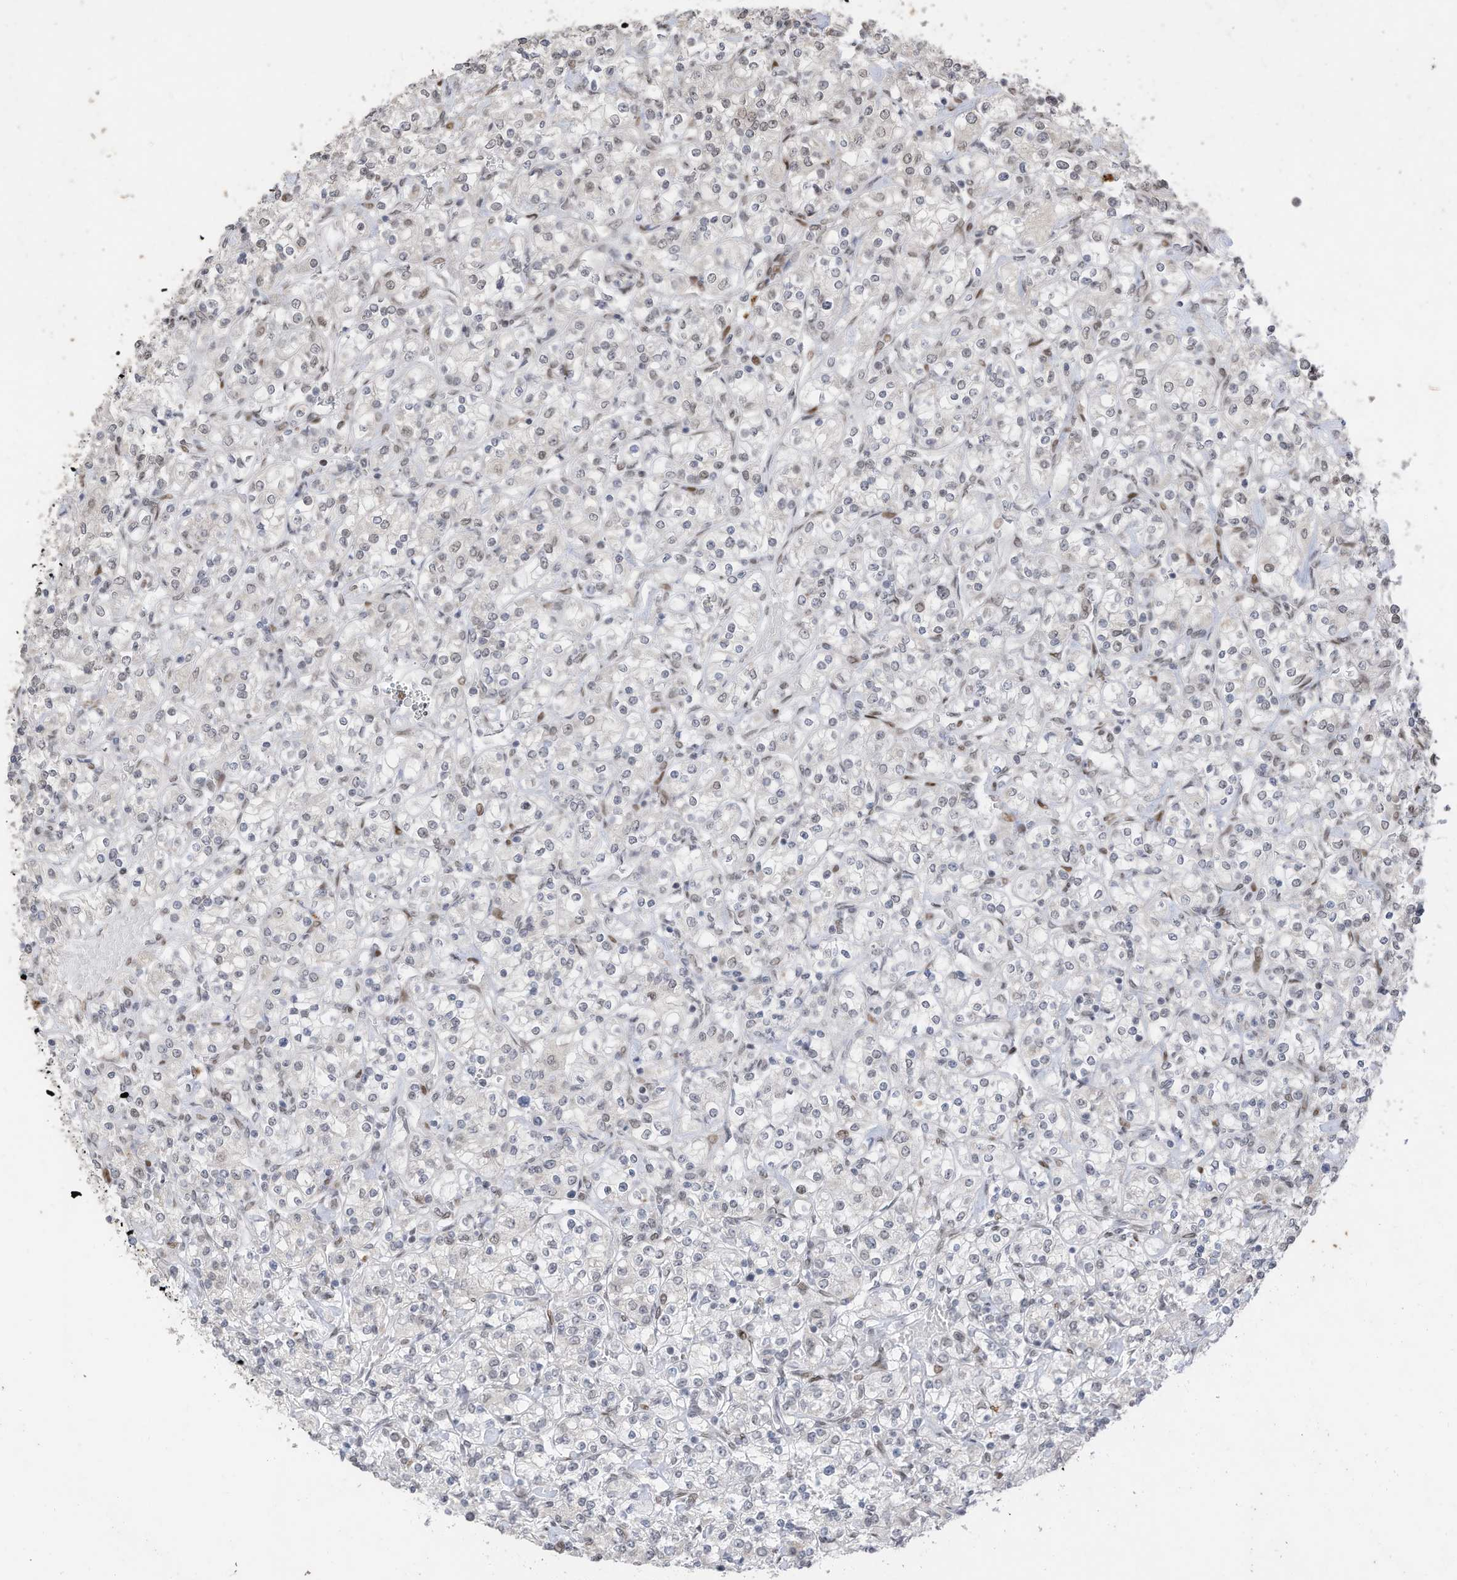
{"staining": {"intensity": "weak", "quantity": "<25%", "location": "nuclear"}, "tissue": "renal cancer", "cell_type": "Tumor cells", "image_type": "cancer", "snomed": [{"axis": "morphology", "description": "Adenocarcinoma, NOS"}, {"axis": "topography", "description": "Kidney"}], "caption": "High power microscopy image of an IHC micrograph of renal cancer (adenocarcinoma), revealing no significant expression in tumor cells.", "gene": "RABL3", "patient": {"sex": "male", "age": 77}}